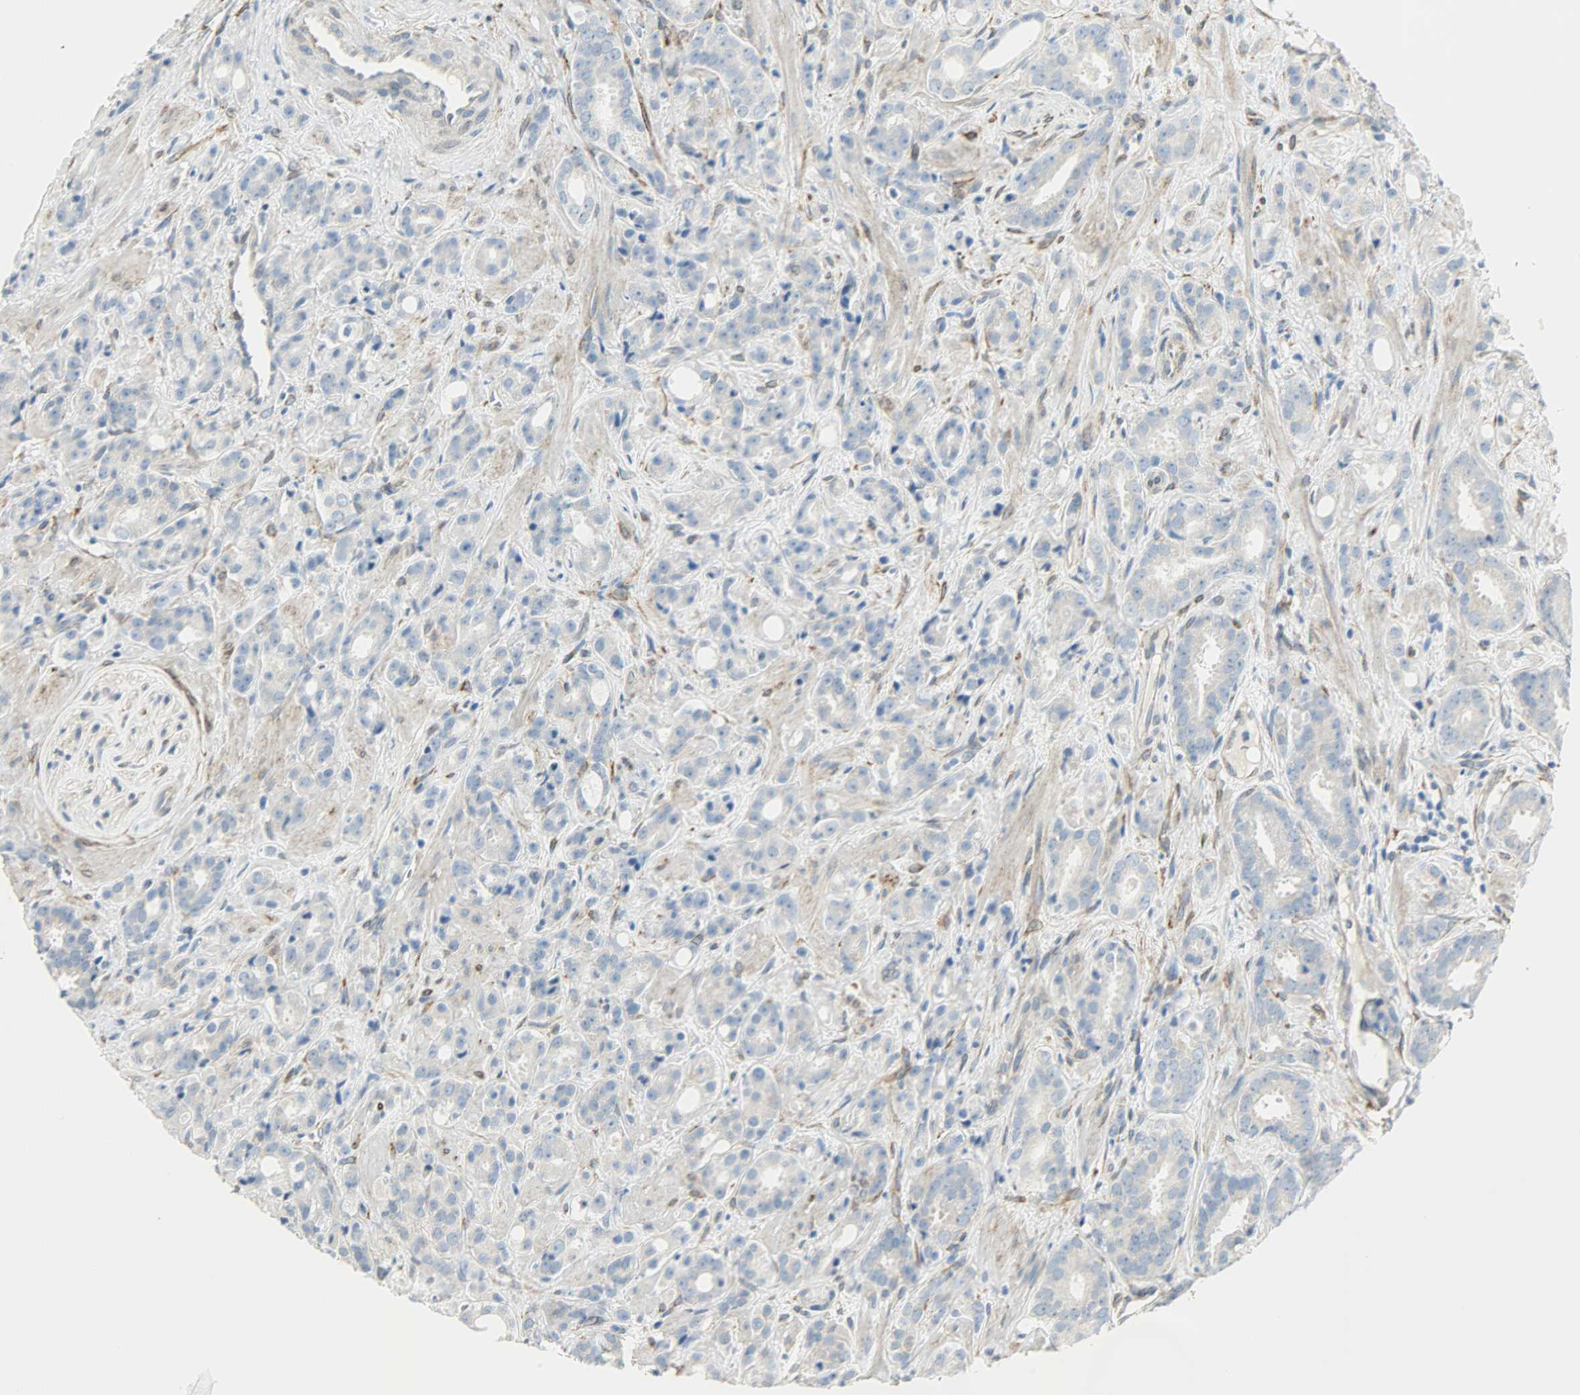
{"staining": {"intensity": "weak", "quantity": "25%-75%", "location": "cytoplasmic/membranous"}, "tissue": "prostate cancer", "cell_type": "Tumor cells", "image_type": "cancer", "snomed": [{"axis": "morphology", "description": "Adenocarcinoma, Low grade"}, {"axis": "topography", "description": "Prostate"}], "caption": "High-power microscopy captured an immunohistochemistry (IHC) histopathology image of prostate cancer, revealing weak cytoplasmic/membranous staining in approximately 25%-75% of tumor cells.", "gene": "PKD2", "patient": {"sex": "male", "age": 57}}